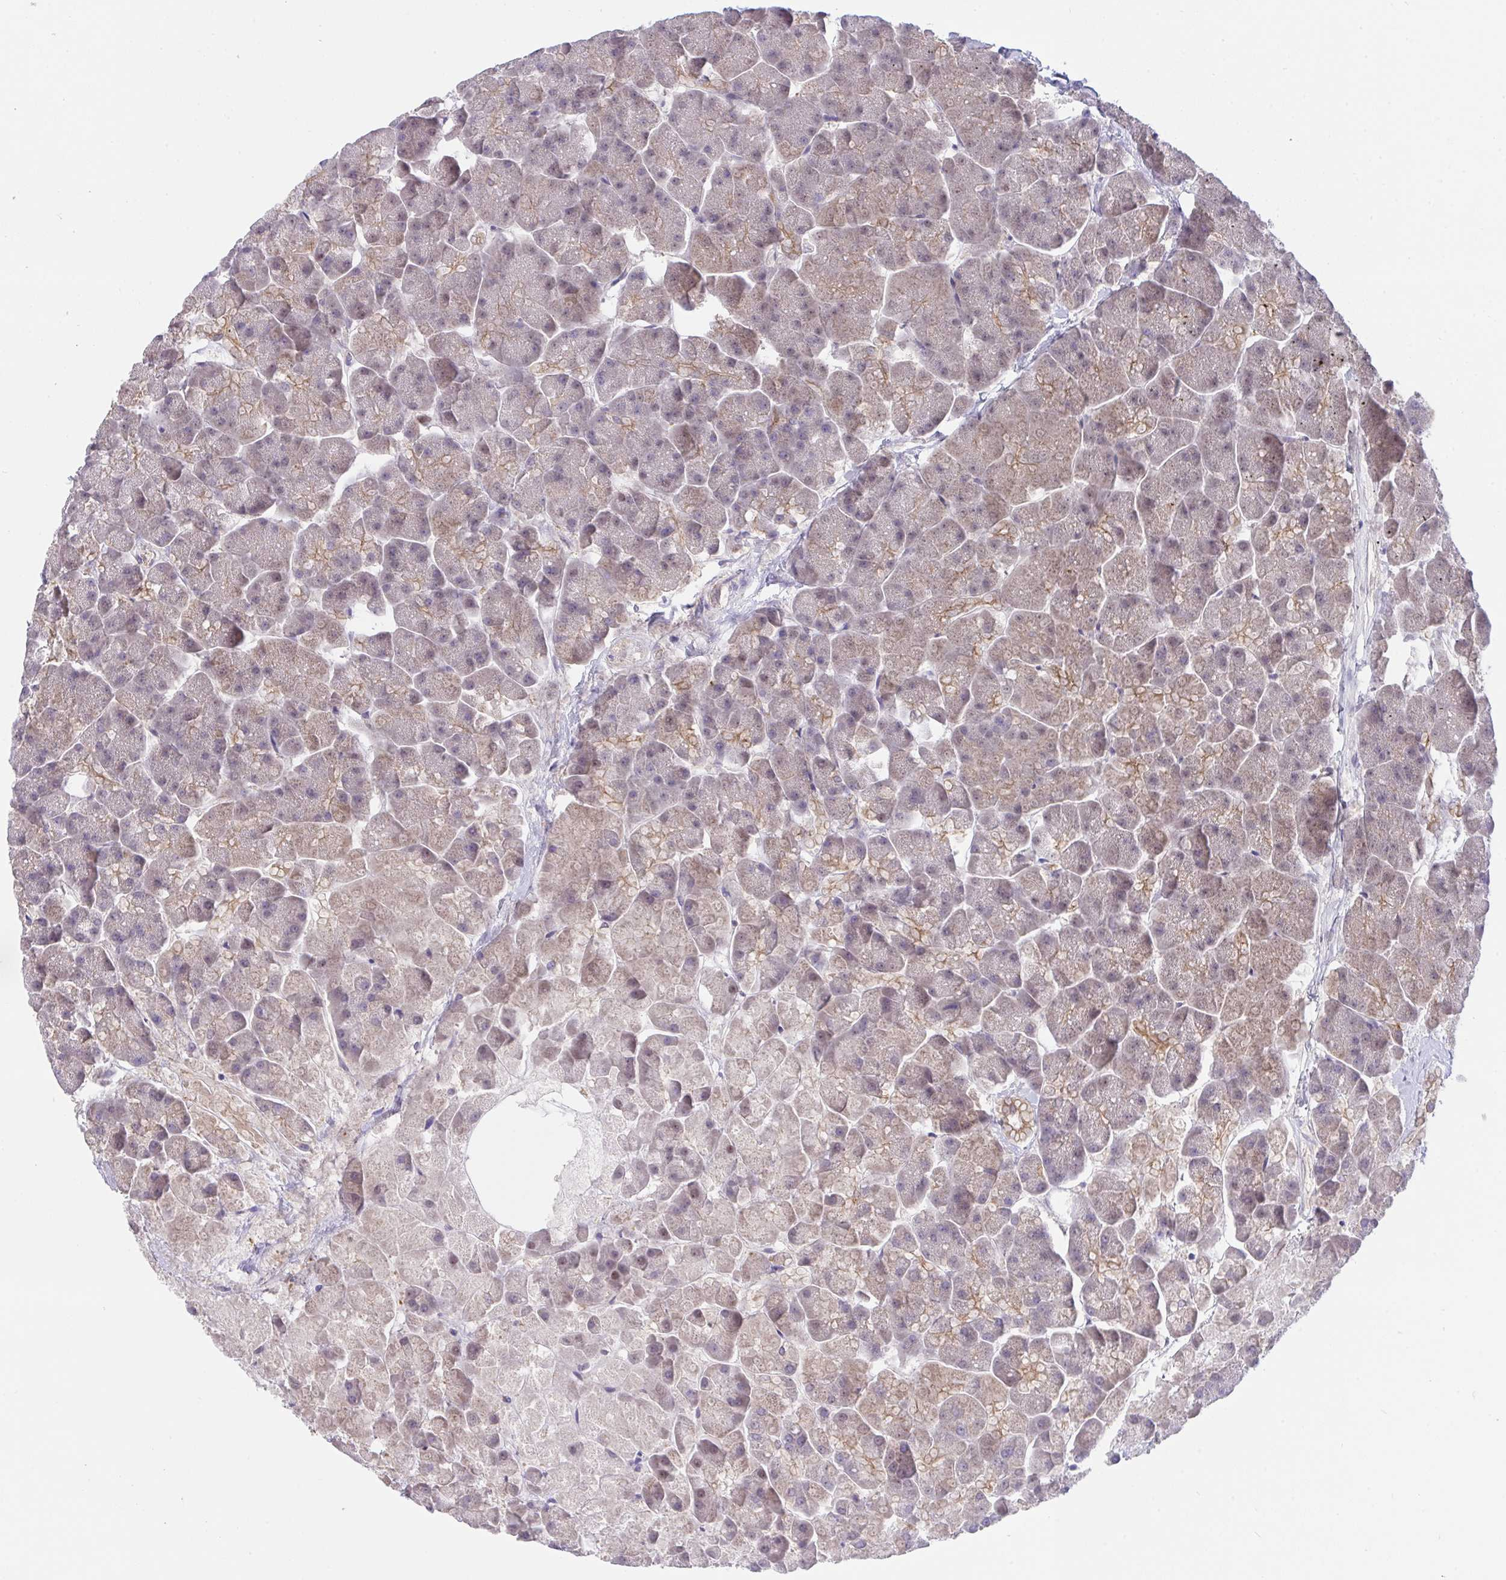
{"staining": {"intensity": "moderate", "quantity": "25%-75%", "location": "cytoplasmic/membranous"}, "tissue": "pancreas", "cell_type": "Exocrine glandular cells", "image_type": "normal", "snomed": [{"axis": "morphology", "description": "Normal tissue, NOS"}, {"axis": "topography", "description": "Pancreas"}, {"axis": "topography", "description": "Peripheral nerve tissue"}], "caption": "IHC staining of normal pancreas, which exhibits medium levels of moderate cytoplasmic/membranous expression in approximately 25%-75% of exocrine glandular cells indicating moderate cytoplasmic/membranous protein expression. The staining was performed using DAB (3,3'-diaminobenzidine) (brown) for protein detection and nuclei were counterstained in hematoxylin (blue).", "gene": "ZNF581", "patient": {"sex": "male", "age": 54}}